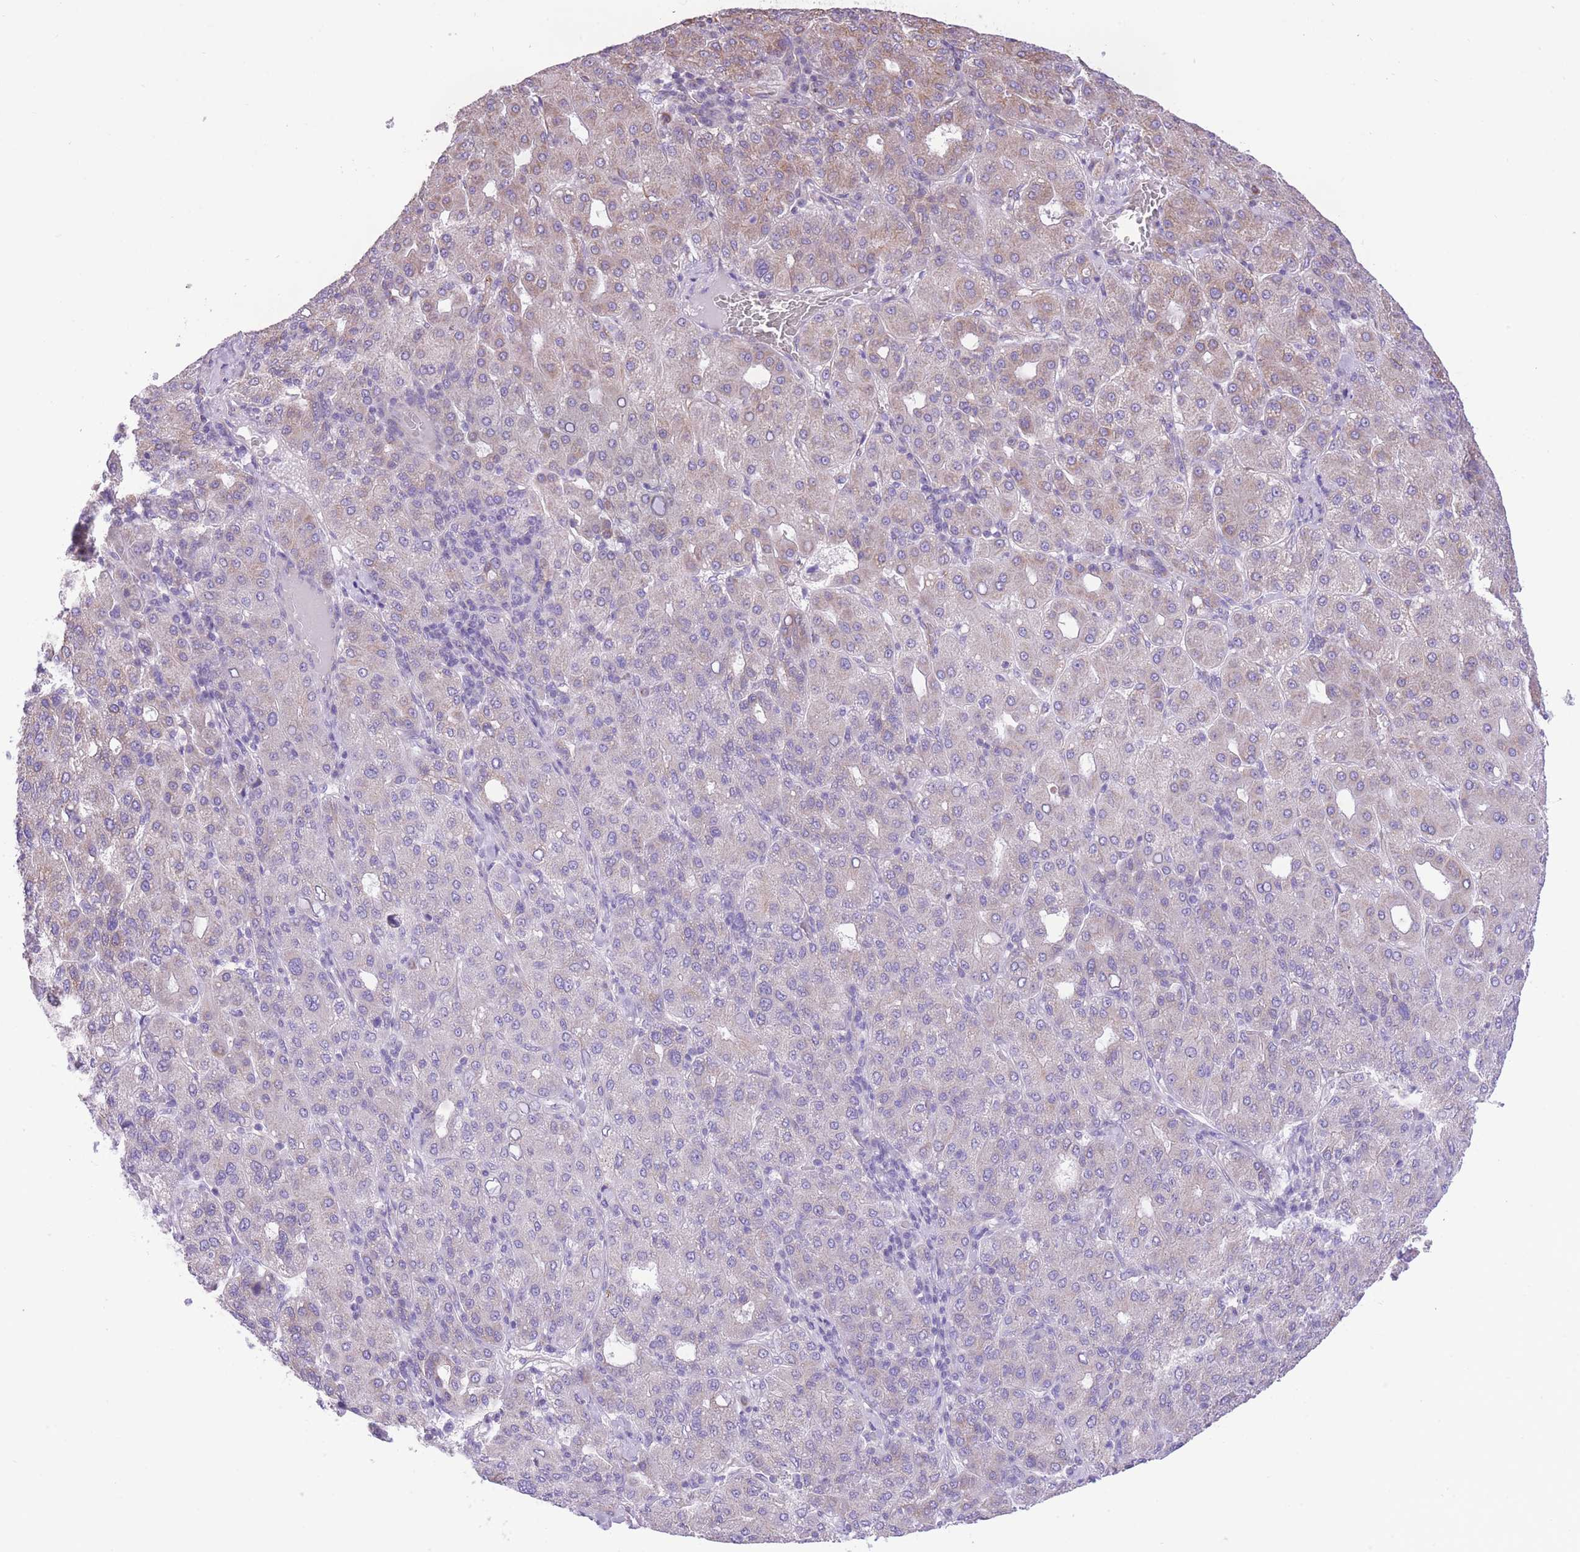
{"staining": {"intensity": "moderate", "quantity": "<25%", "location": "cytoplasmic/membranous"}, "tissue": "liver cancer", "cell_type": "Tumor cells", "image_type": "cancer", "snomed": [{"axis": "morphology", "description": "Carcinoma, Hepatocellular, NOS"}, {"axis": "topography", "description": "Liver"}], "caption": "Liver hepatocellular carcinoma was stained to show a protein in brown. There is low levels of moderate cytoplasmic/membranous expression in approximately <25% of tumor cells.", "gene": "RHOU", "patient": {"sex": "male", "age": 65}}